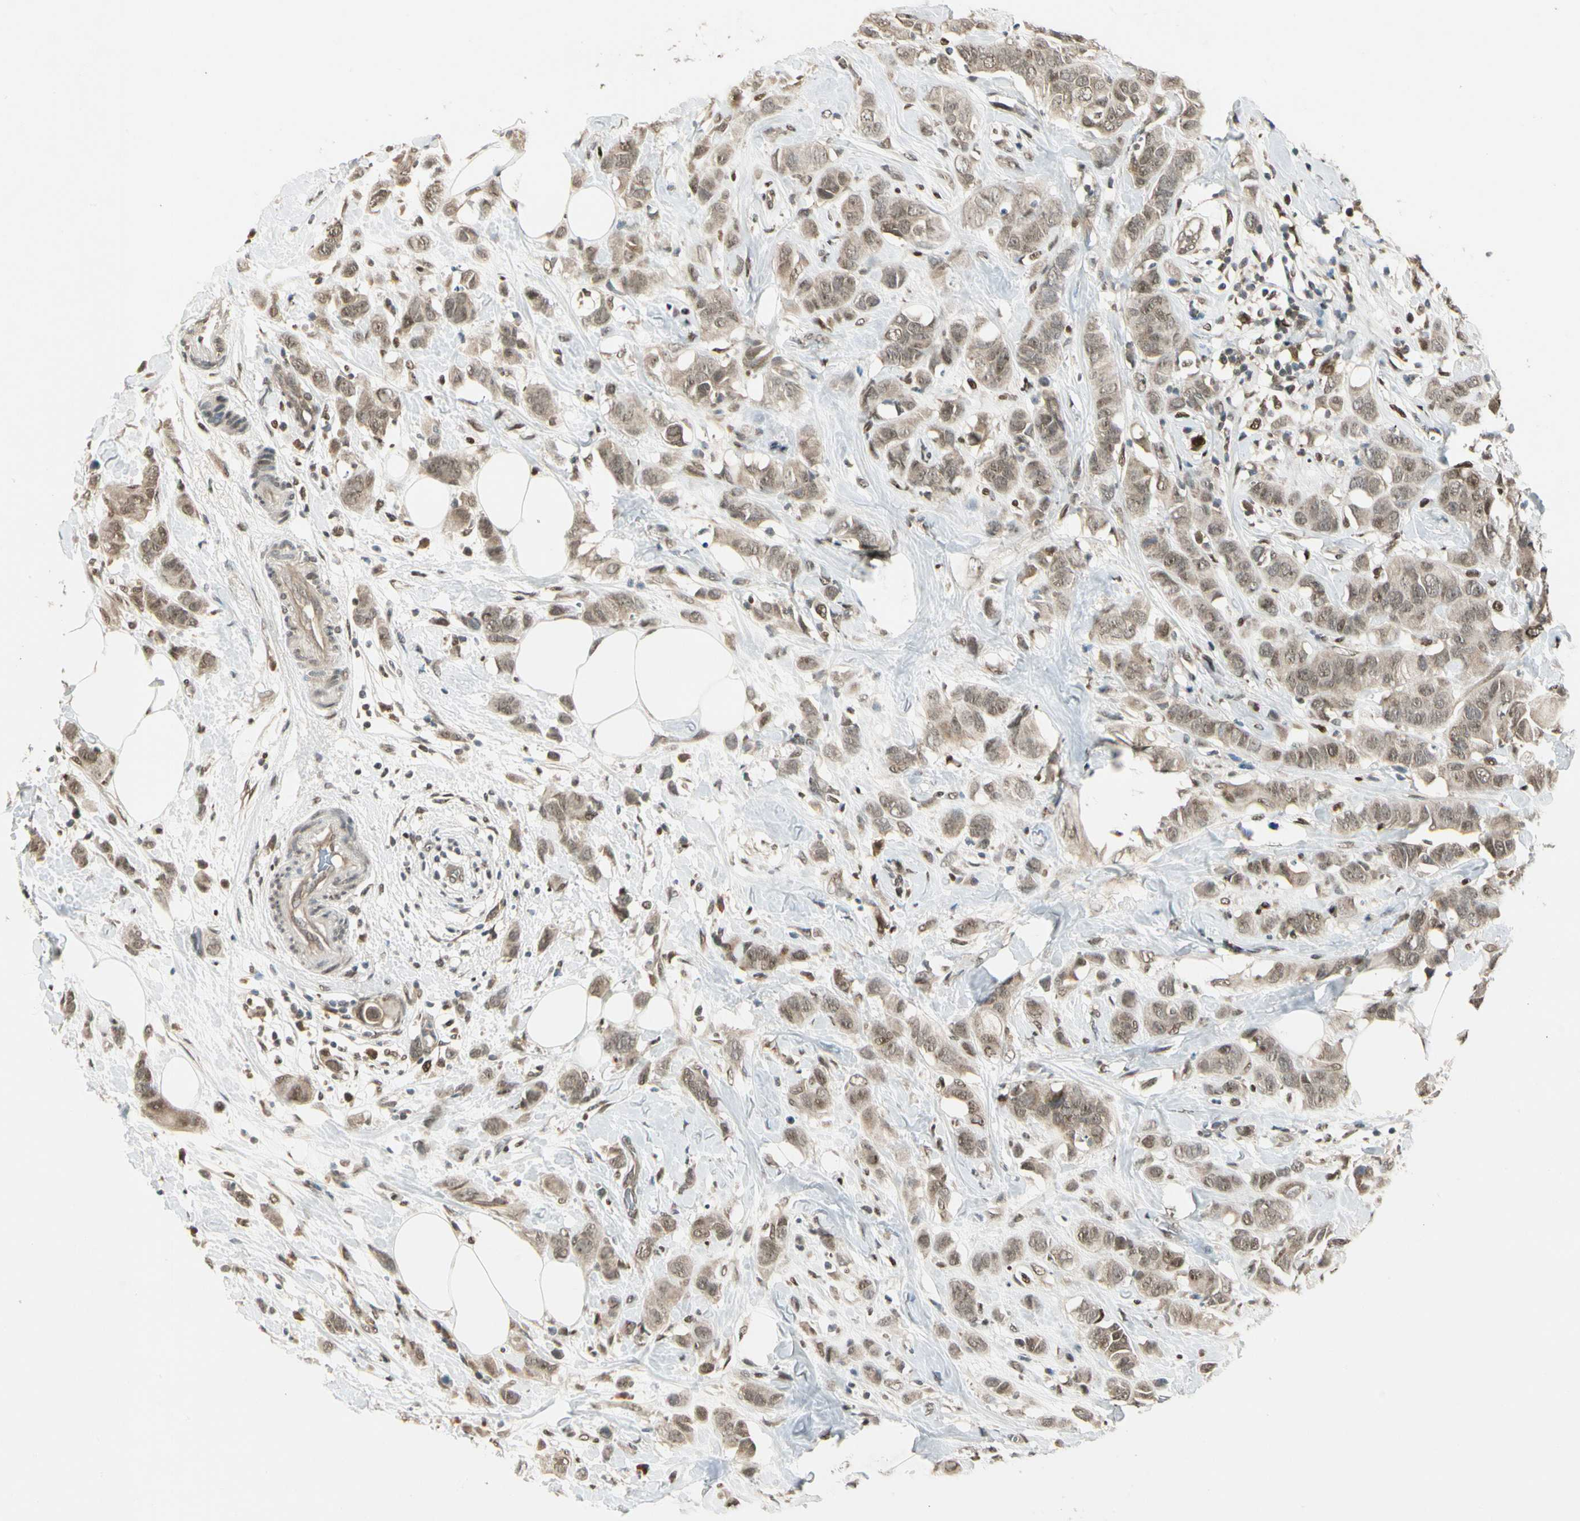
{"staining": {"intensity": "weak", "quantity": ">75%", "location": "cytoplasmic/membranous,nuclear"}, "tissue": "breast cancer", "cell_type": "Tumor cells", "image_type": "cancer", "snomed": [{"axis": "morphology", "description": "Normal tissue, NOS"}, {"axis": "morphology", "description": "Duct carcinoma"}, {"axis": "topography", "description": "Breast"}], "caption": "Immunohistochemical staining of invasive ductal carcinoma (breast) demonstrates low levels of weak cytoplasmic/membranous and nuclear protein positivity in about >75% of tumor cells.", "gene": "GTF3A", "patient": {"sex": "female", "age": 50}}